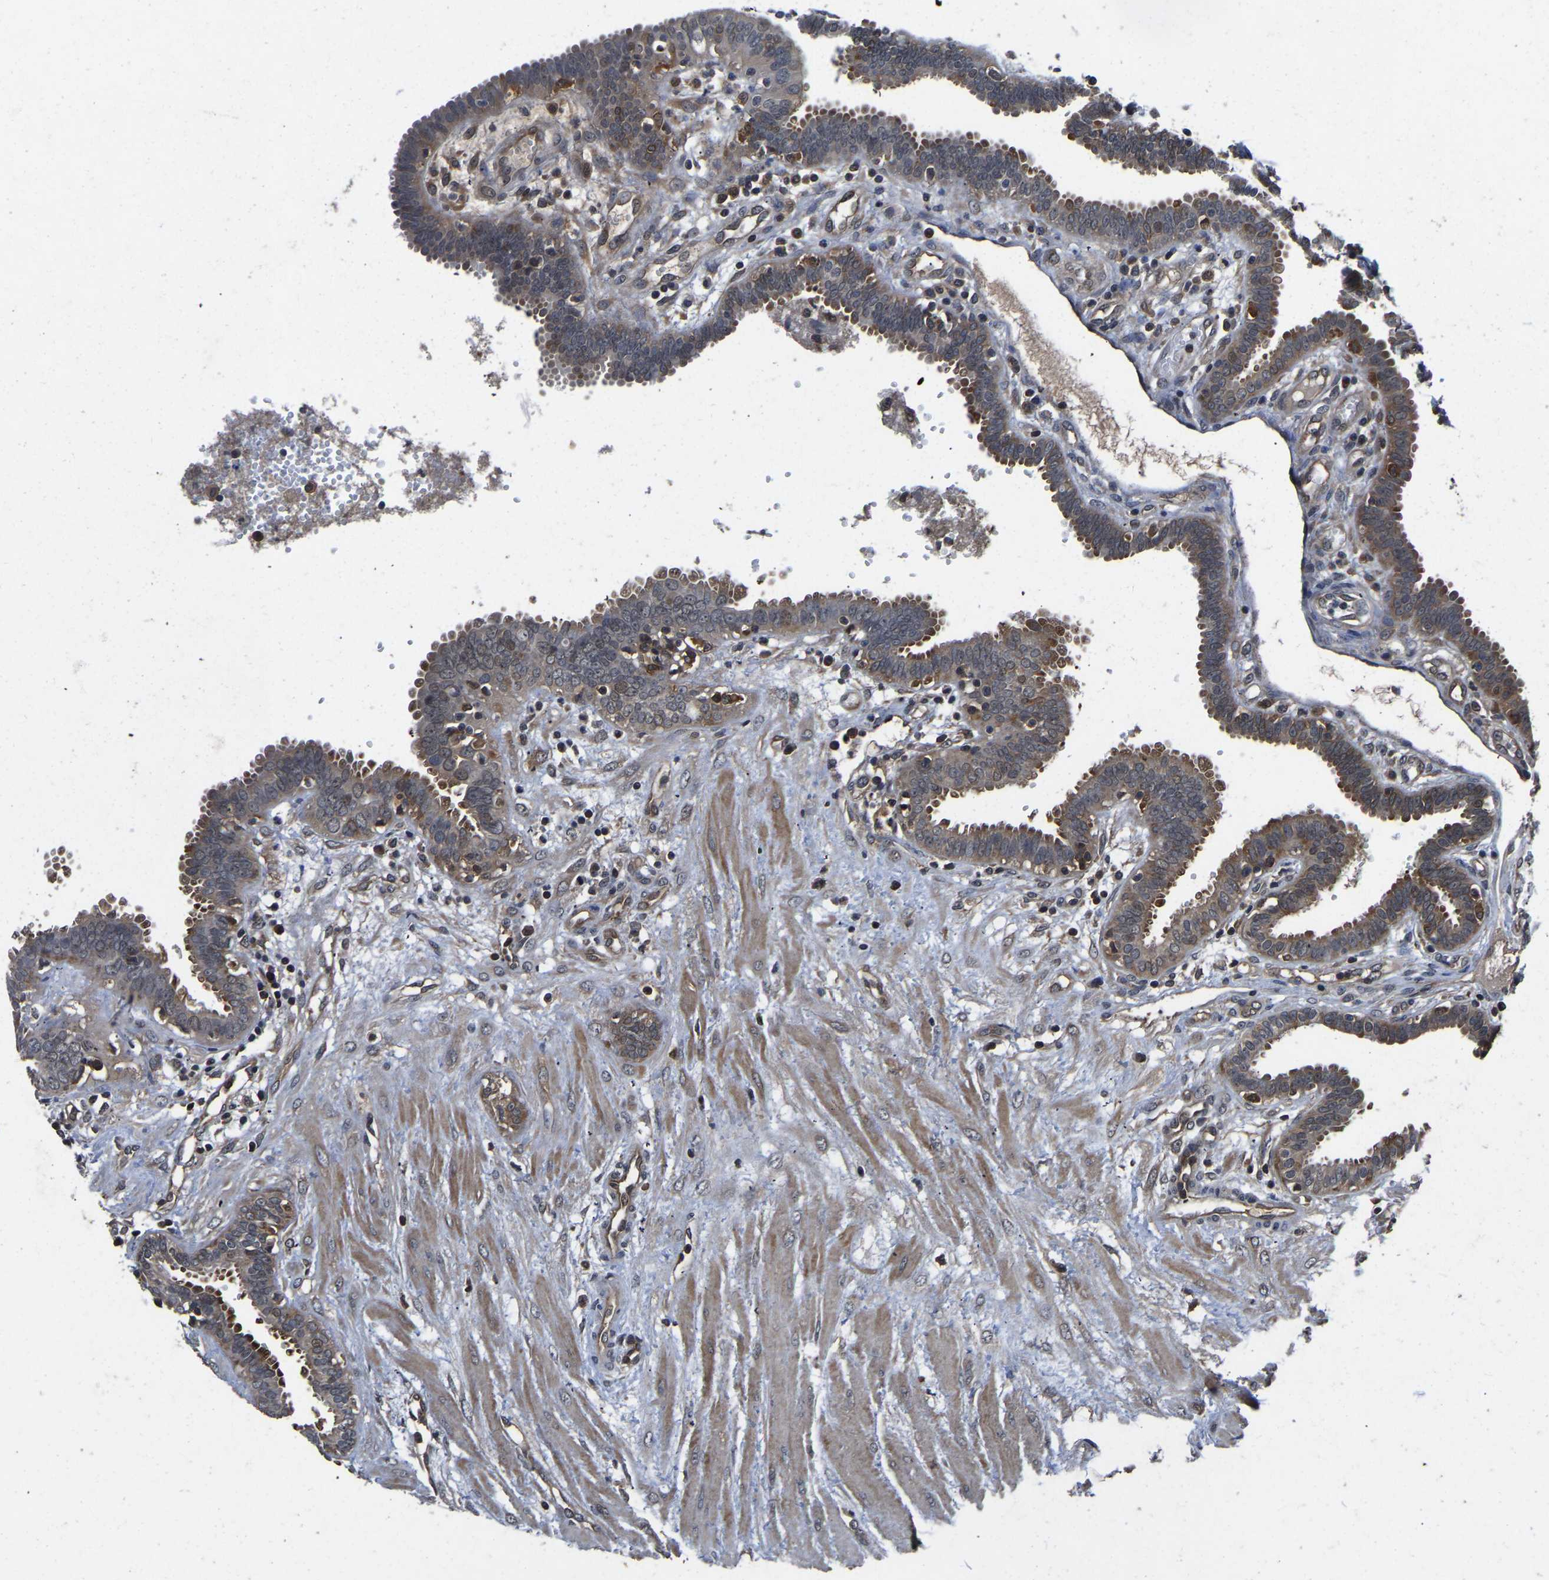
{"staining": {"intensity": "moderate", "quantity": ">75%", "location": "cytoplasmic/membranous"}, "tissue": "fallopian tube", "cell_type": "Glandular cells", "image_type": "normal", "snomed": [{"axis": "morphology", "description": "Normal tissue, NOS"}, {"axis": "topography", "description": "Fallopian tube"}, {"axis": "topography", "description": "Placenta"}], "caption": "The micrograph displays immunohistochemical staining of unremarkable fallopian tube. There is moderate cytoplasmic/membranous positivity is appreciated in about >75% of glandular cells.", "gene": "FGD5", "patient": {"sex": "female", "age": 32}}